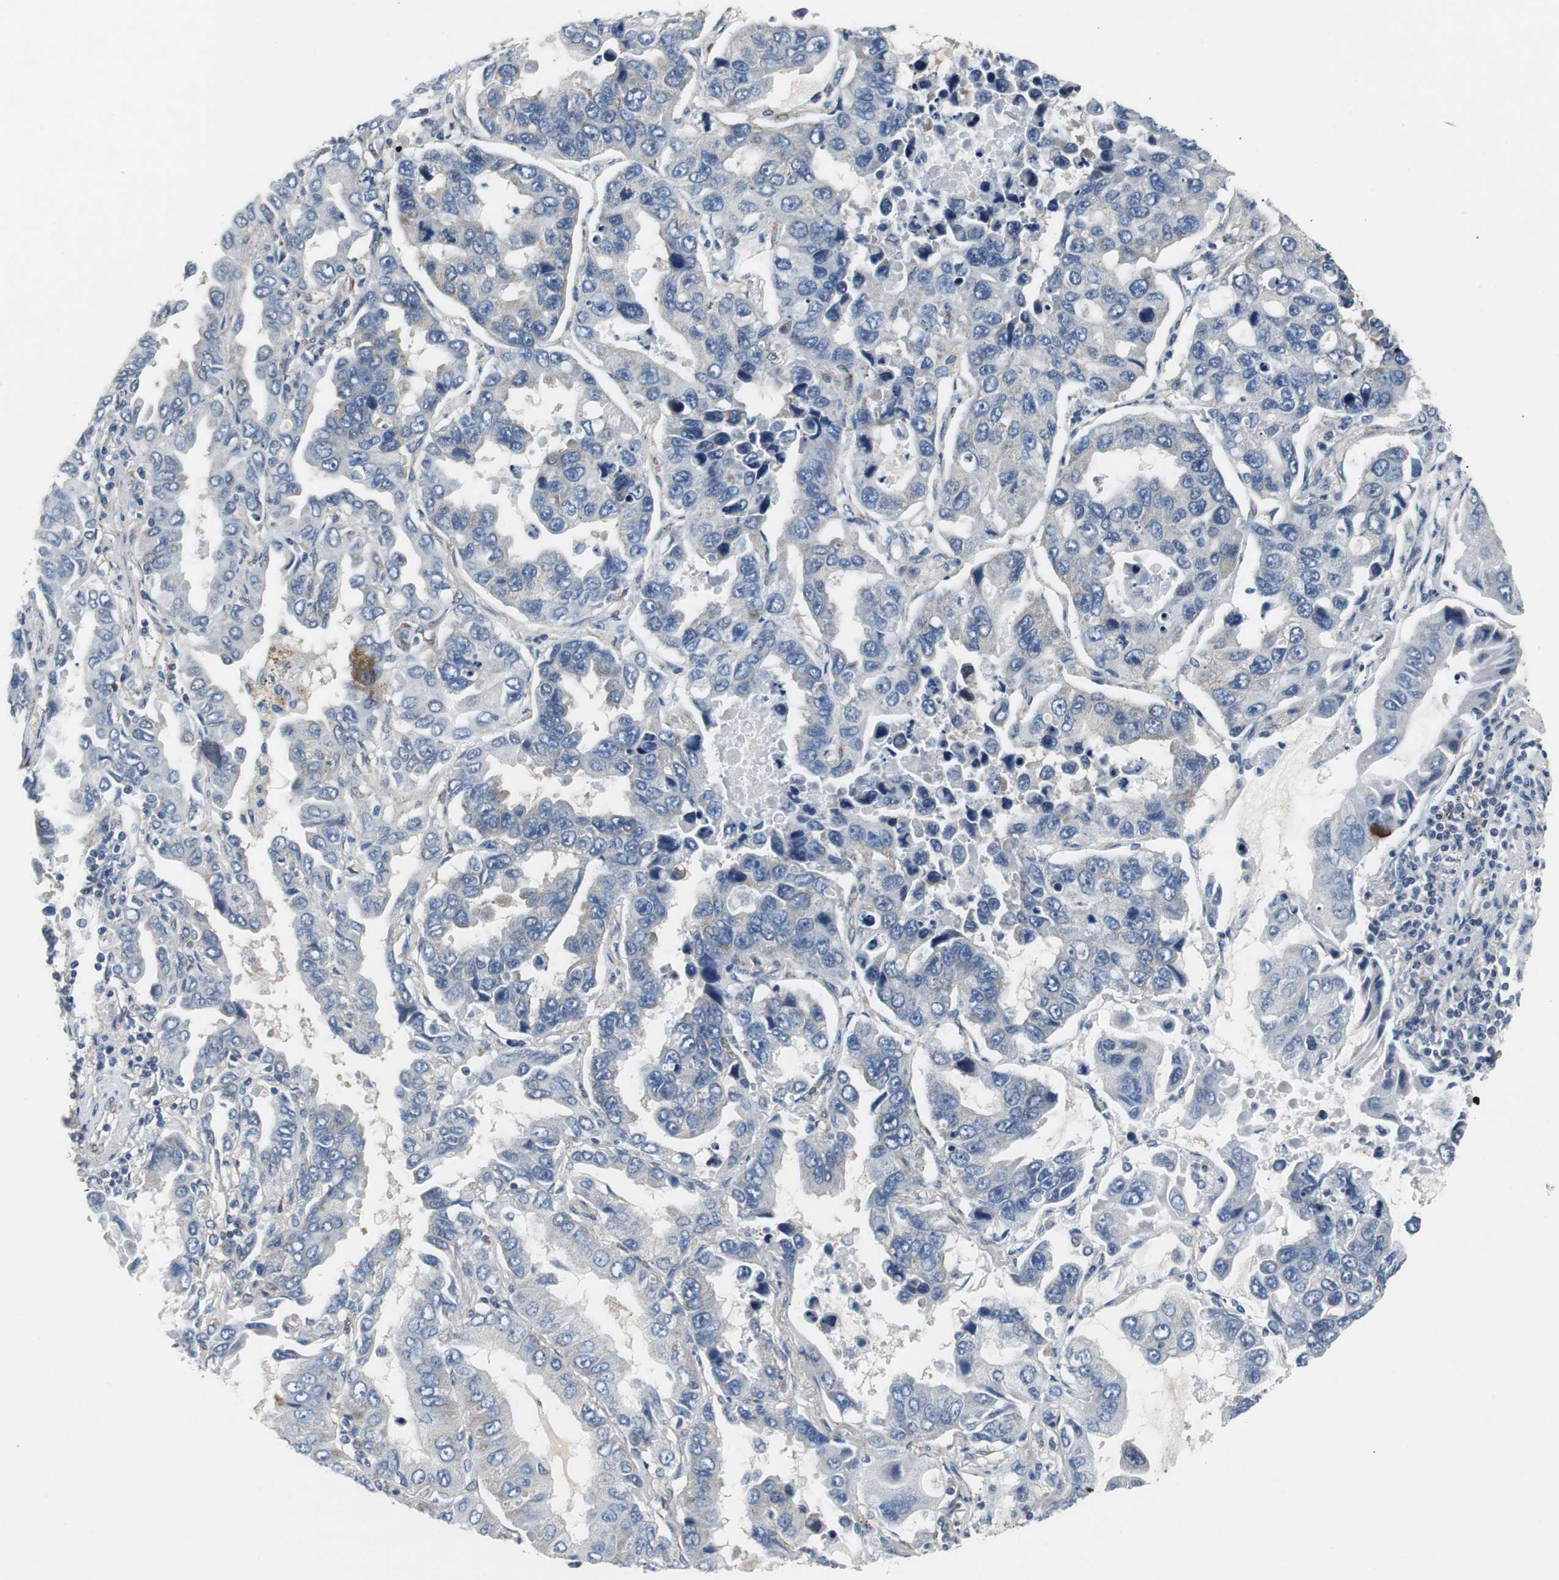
{"staining": {"intensity": "weak", "quantity": "<25%", "location": "cytoplasmic/membranous"}, "tissue": "lung cancer", "cell_type": "Tumor cells", "image_type": "cancer", "snomed": [{"axis": "morphology", "description": "Adenocarcinoma, NOS"}, {"axis": "topography", "description": "Lung"}], "caption": "Image shows no significant protein positivity in tumor cells of lung adenocarcinoma.", "gene": "ISCU", "patient": {"sex": "male", "age": 64}}